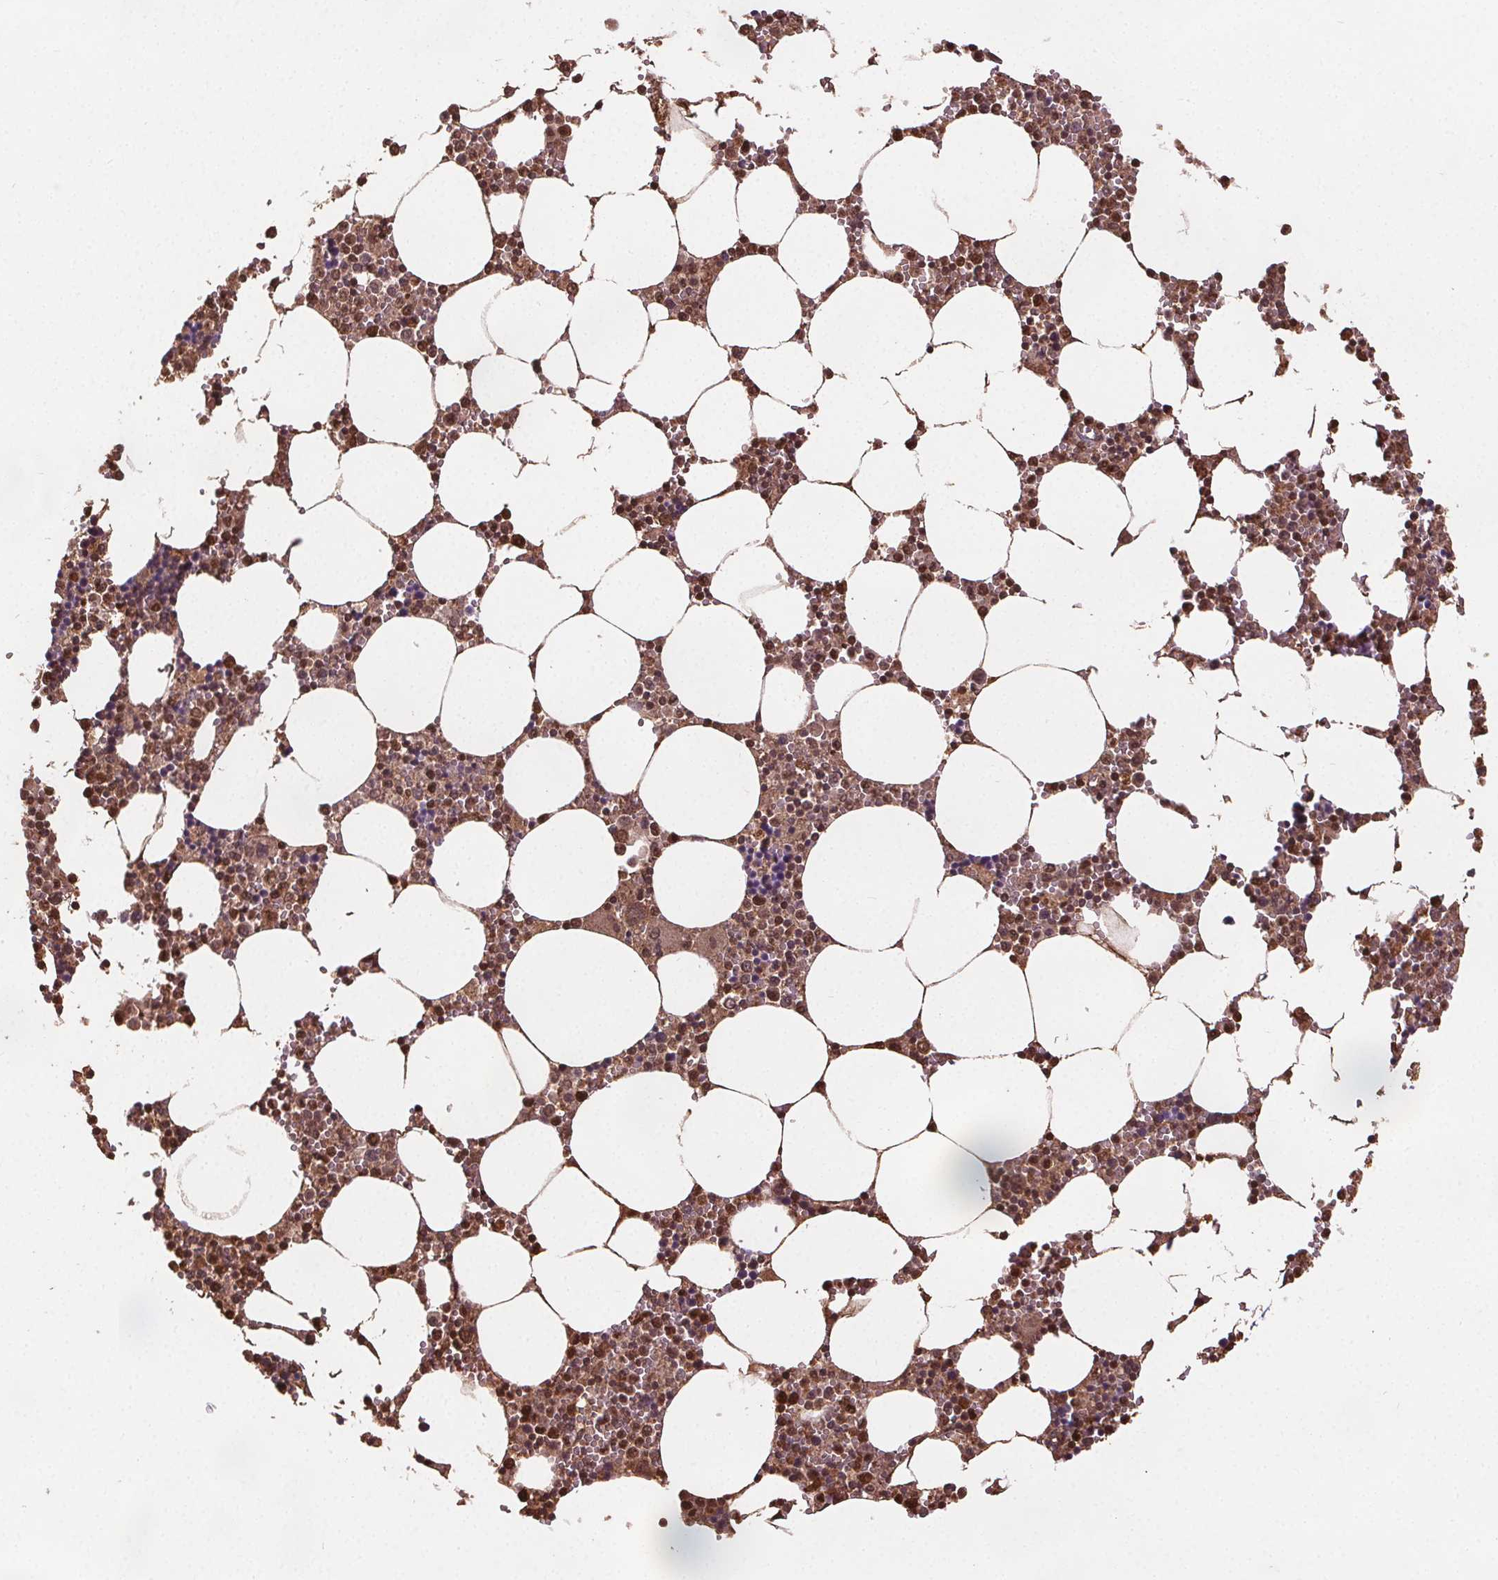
{"staining": {"intensity": "moderate", "quantity": ">75%", "location": "cytoplasmic/membranous,nuclear"}, "tissue": "bone marrow", "cell_type": "Hematopoietic cells", "image_type": "normal", "snomed": [{"axis": "morphology", "description": "Normal tissue, NOS"}, {"axis": "topography", "description": "Bone marrow"}], "caption": "Brown immunohistochemical staining in normal bone marrow demonstrates moderate cytoplasmic/membranous,nuclear expression in approximately >75% of hematopoietic cells. The staining is performed using DAB brown chromogen to label protein expression. The nuclei are counter-stained blue using hematoxylin.", "gene": "ENO1", "patient": {"sex": "male", "age": 54}}